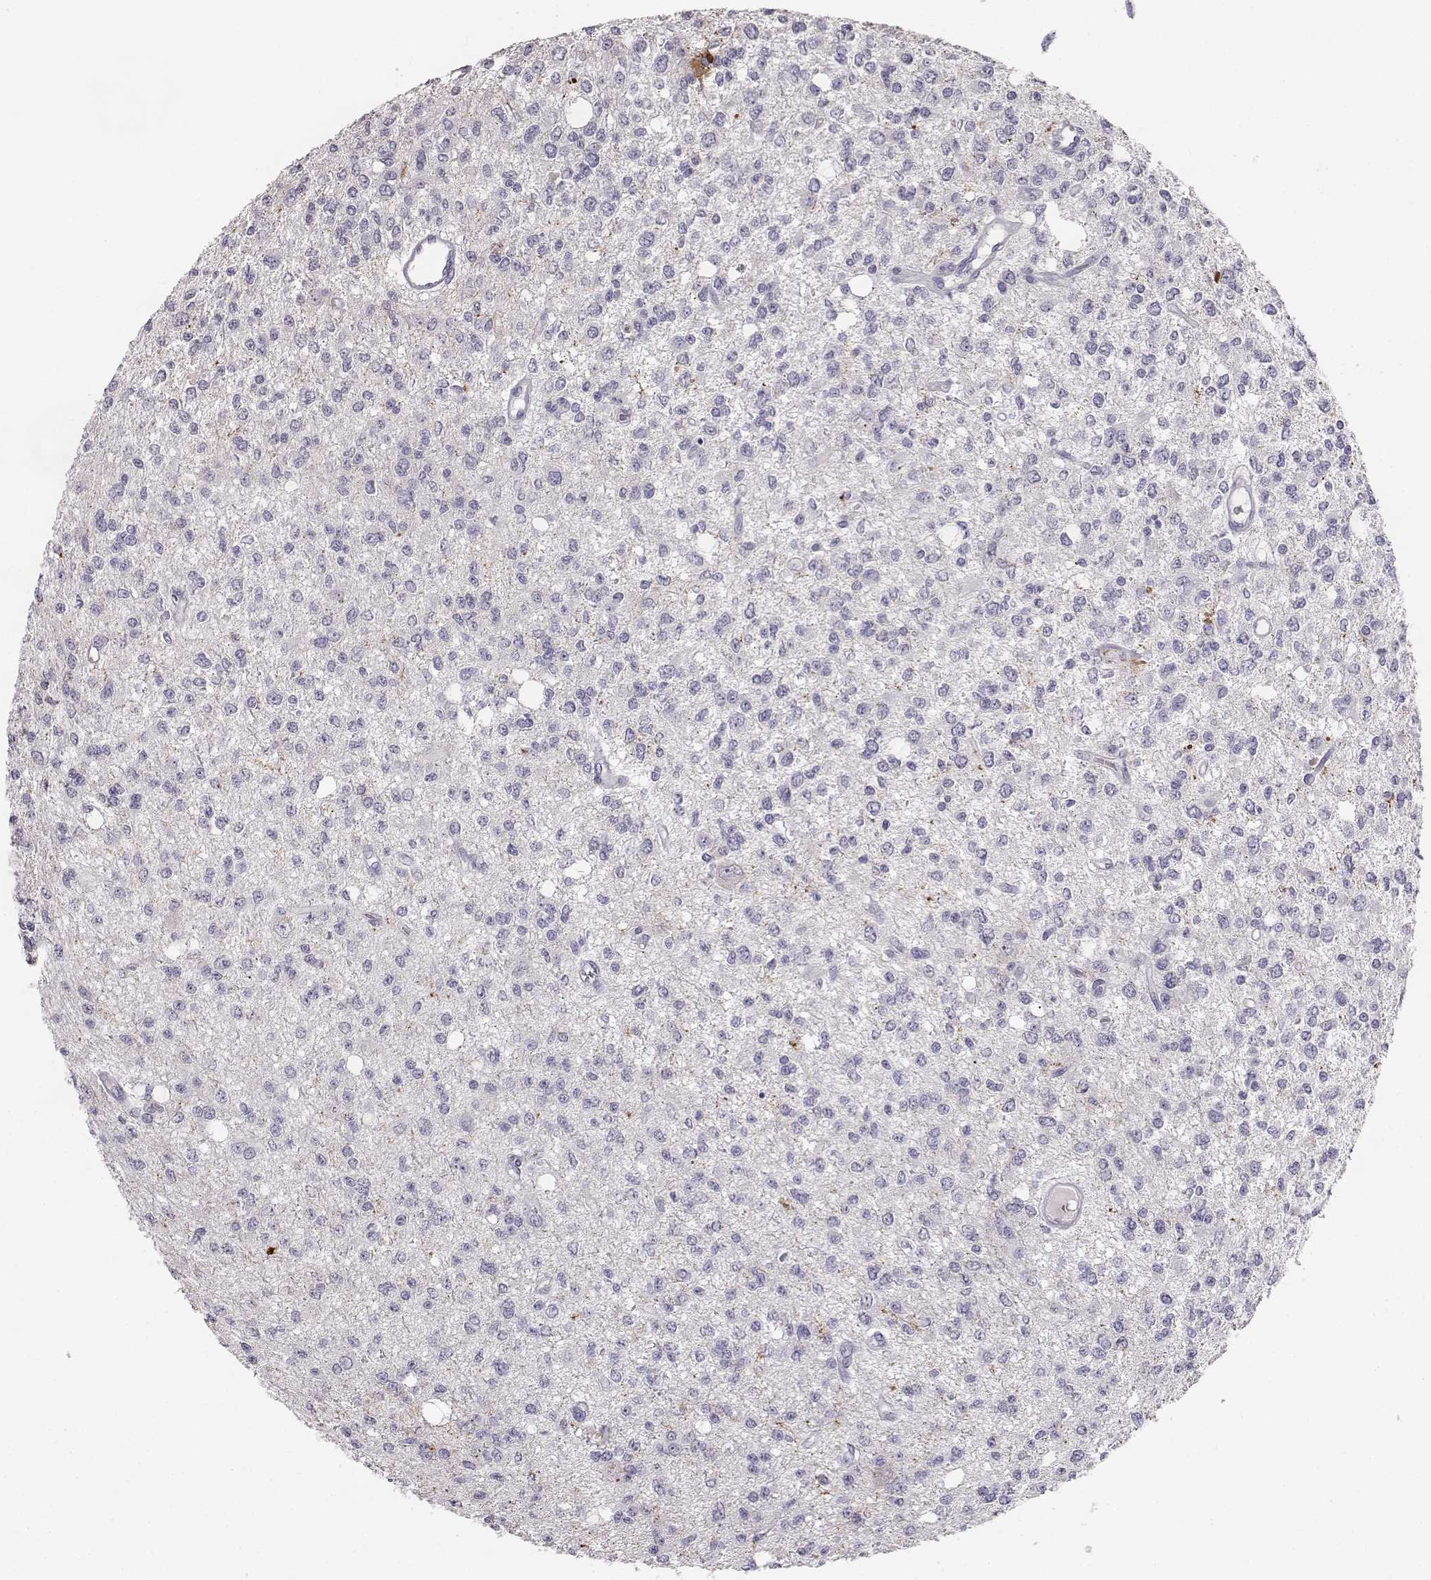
{"staining": {"intensity": "negative", "quantity": "none", "location": "none"}, "tissue": "glioma", "cell_type": "Tumor cells", "image_type": "cancer", "snomed": [{"axis": "morphology", "description": "Glioma, malignant, Low grade"}, {"axis": "topography", "description": "Brain"}], "caption": "Tumor cells show no significant expression in malignant low-grade glioma. Brightfield microscopy of immunohistochemistry (IHC) stained with DAB (3,3'-diaminobenzidine) (brown) and hematoxylin (blue), captured at high magnification.", "gene": "NPTXR", "patient": {"sex": "male", "age": 67}}